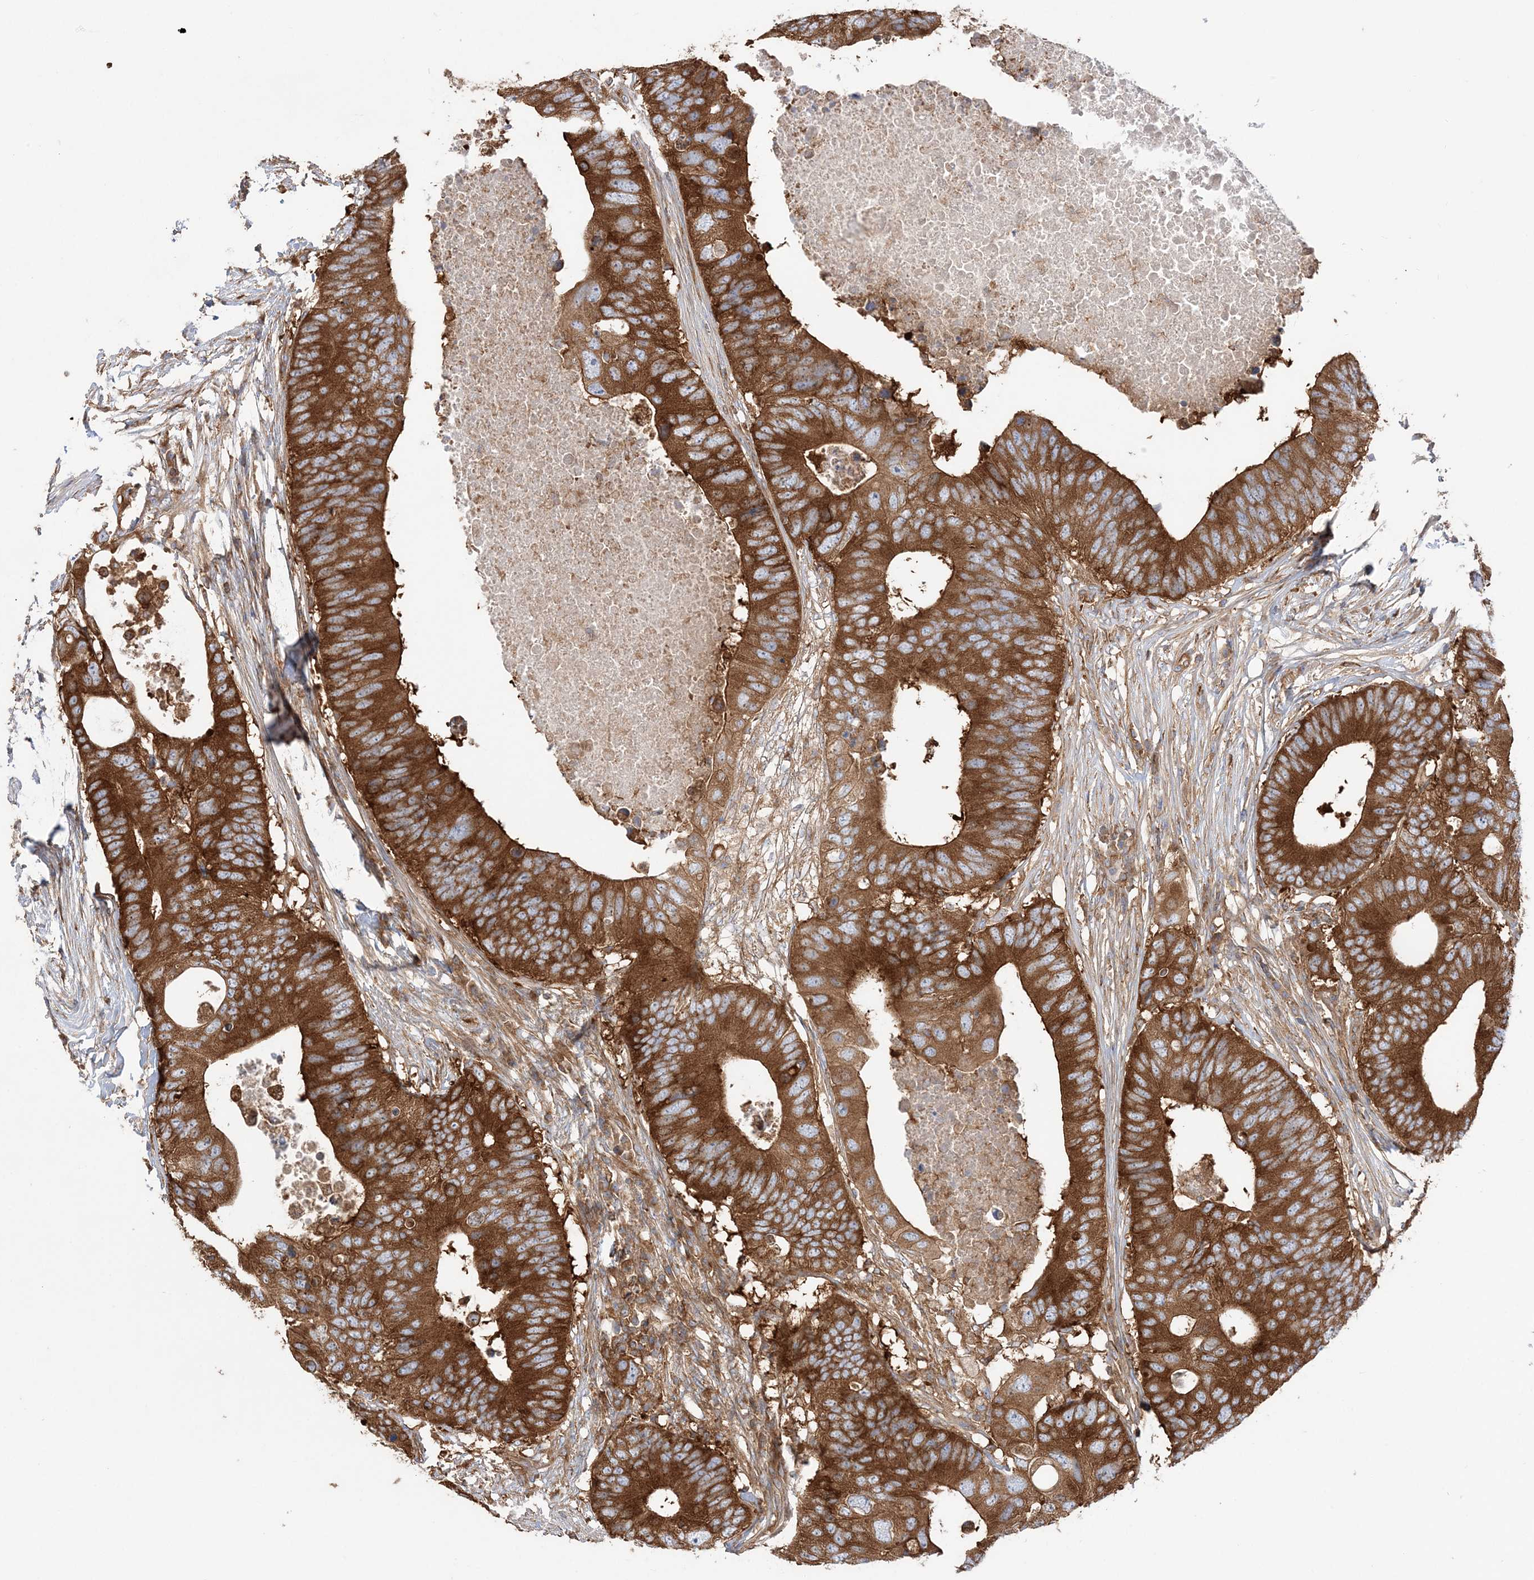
{"staining": {"intensity": "strong", "quantity": ">75%", "location": "cytoplasmic/membranous"}, "tissue": "colorectal cancer", "cell_type": "Tumor cells", "image_type": "cancer", "snomed": [{"axis": "morphology", "description": "Adenocarcinoma, NOS"}, {"axis": "topography", "description": "Colon"}], "caption": "IHC (DAB) staining of adenocarcinoma (colorectal) demonstrates strong cytoplasmic/membranous protein staining in about >75% of tumor cells.", "gene": "TBC1D5", "patient": {"sex": "male", "age": 71}}